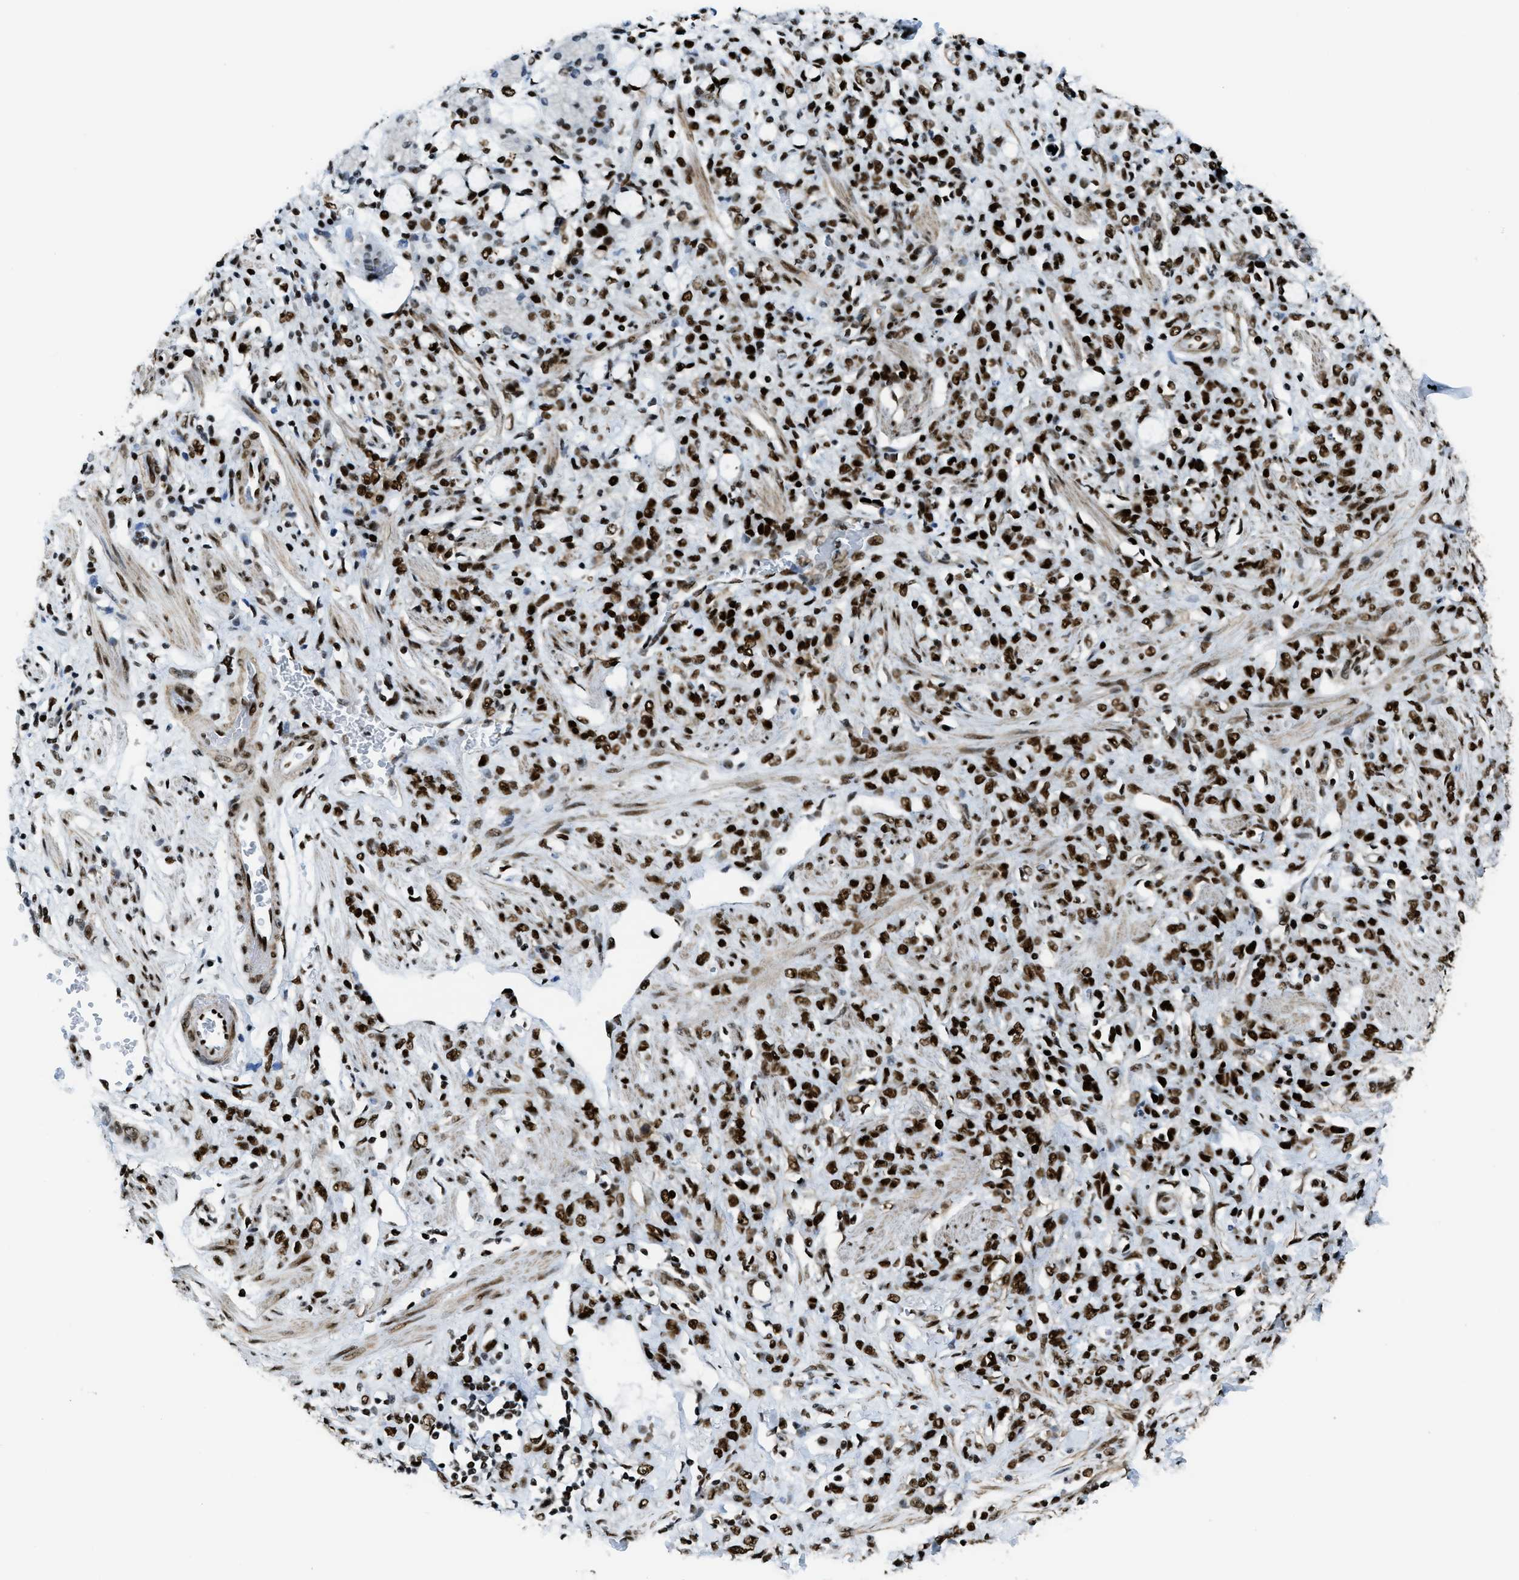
{"staining": {"intensity": "strong", "quantity": ">75%", "location": "nuclear"}, "tissue": "stomach cancer", "cell_type": "Tumor cells", "image_type": "cancer", "snomed": [{"axis": "morphology", "description": "Normal tissue, NOS"}, {"axis": "morphology", "description": "Adenocarcinoma, NOS"}, {"axis": "topography", "description": "Stomach"}], "caption": "Protein staining of stomach adenocarcinoma tissue reveals strong nuclear positivity in approximately >75% of tumor cells. (Brightfield microscopy of DAB IHC at high magnification).", "gene": "ZNF207", "patient": {"sex": "male", "age": 82}}